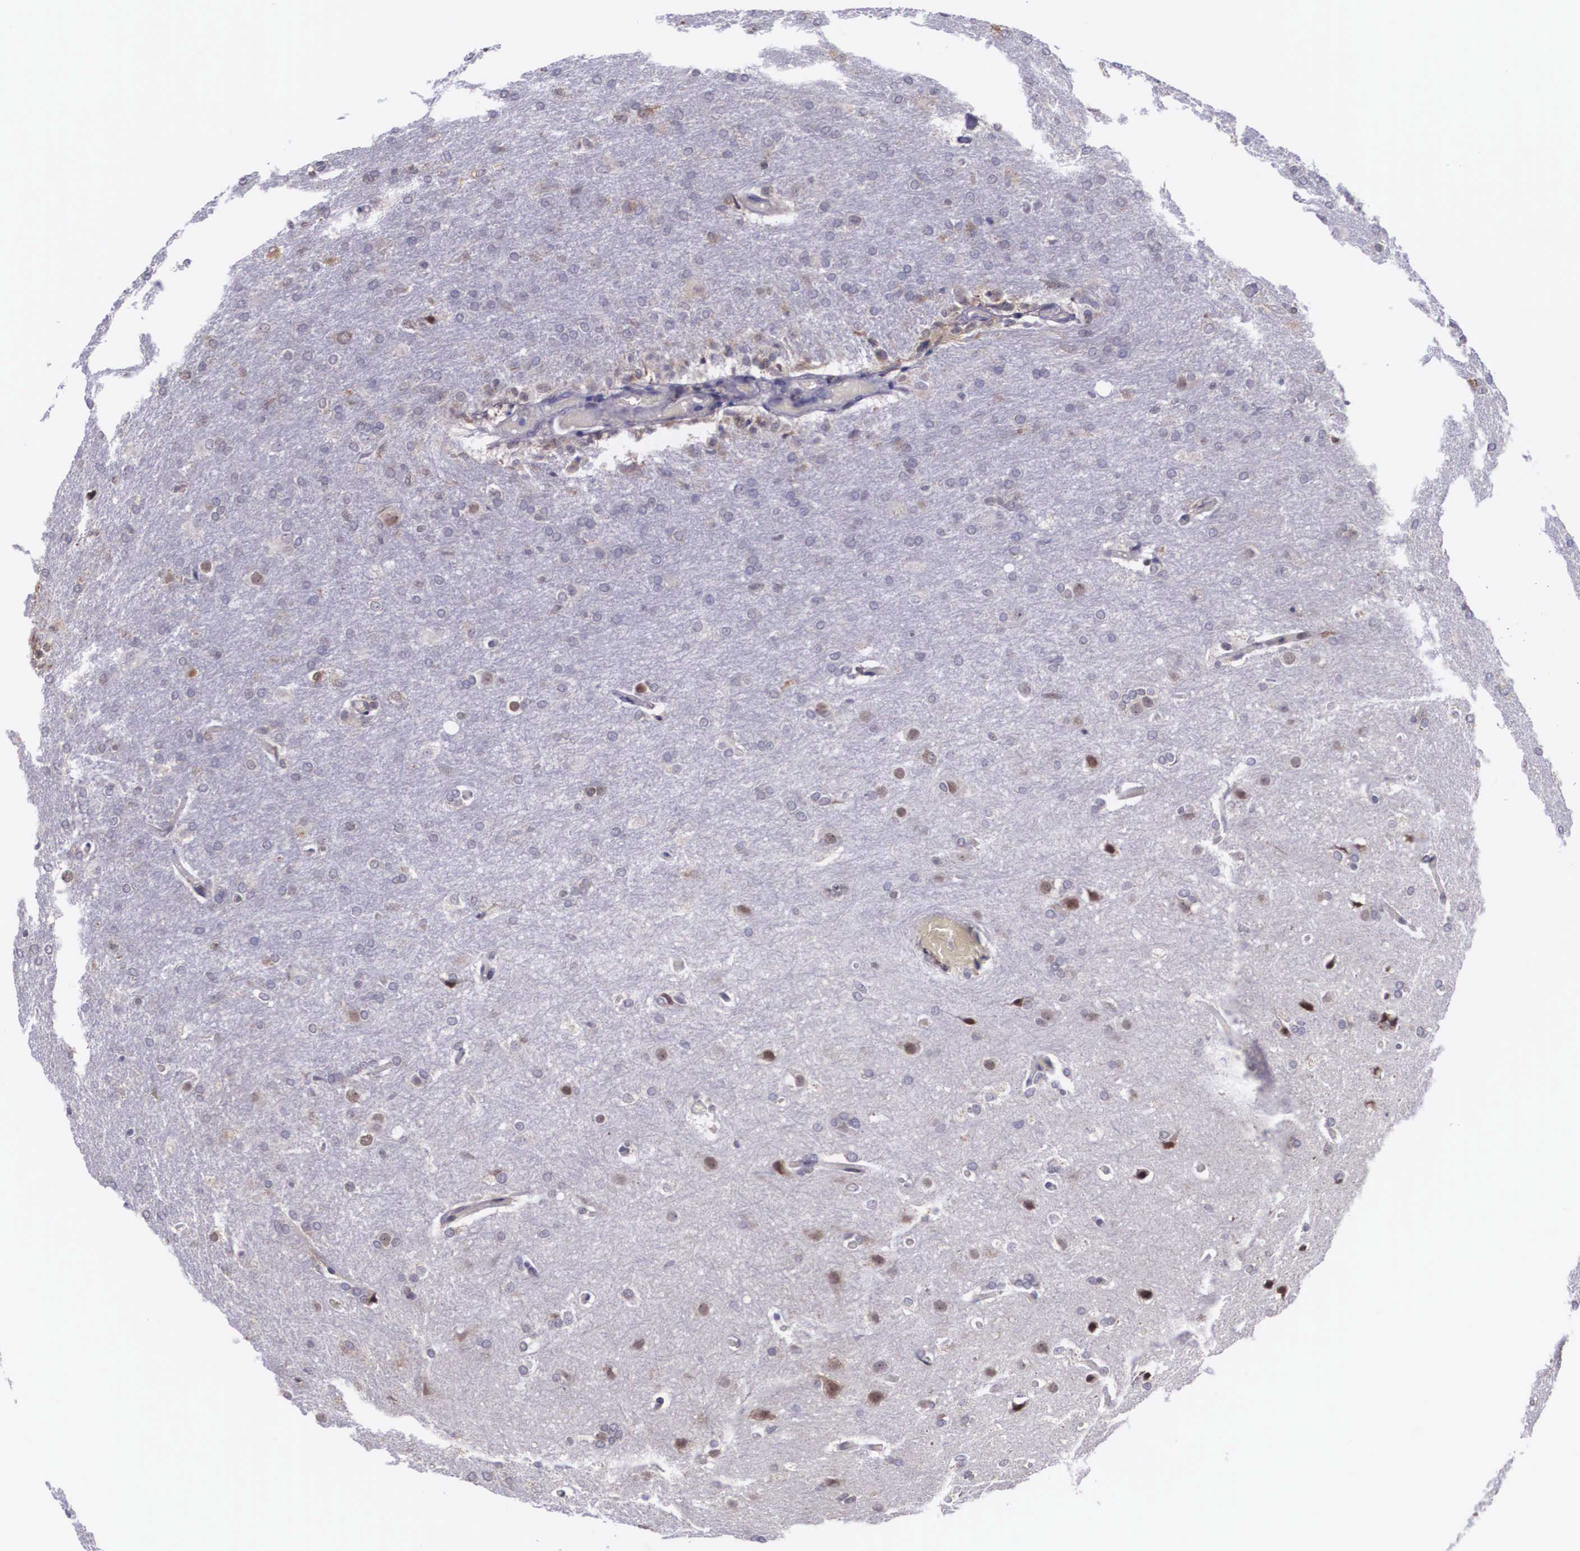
{"staining": {"intensity": "weak", "quantity": "<25%", "location": "cytoplasmic/membranous"}, "tissue": "glioma", "cell_type": "Tumor cells", "image_type": "cancer", "snomed": [{"axis": "morphology", "description": "Glioma, malignant, High grade"}, {"axis": "topography", "description": "Brain"}], "caption": "This is a image of immunohistochemistry staining of malignant high-grade glioma, which shows no staining in tumor cells.", "gene": "SLC25A21", "patient": {"sex": "male", "age": 68}}